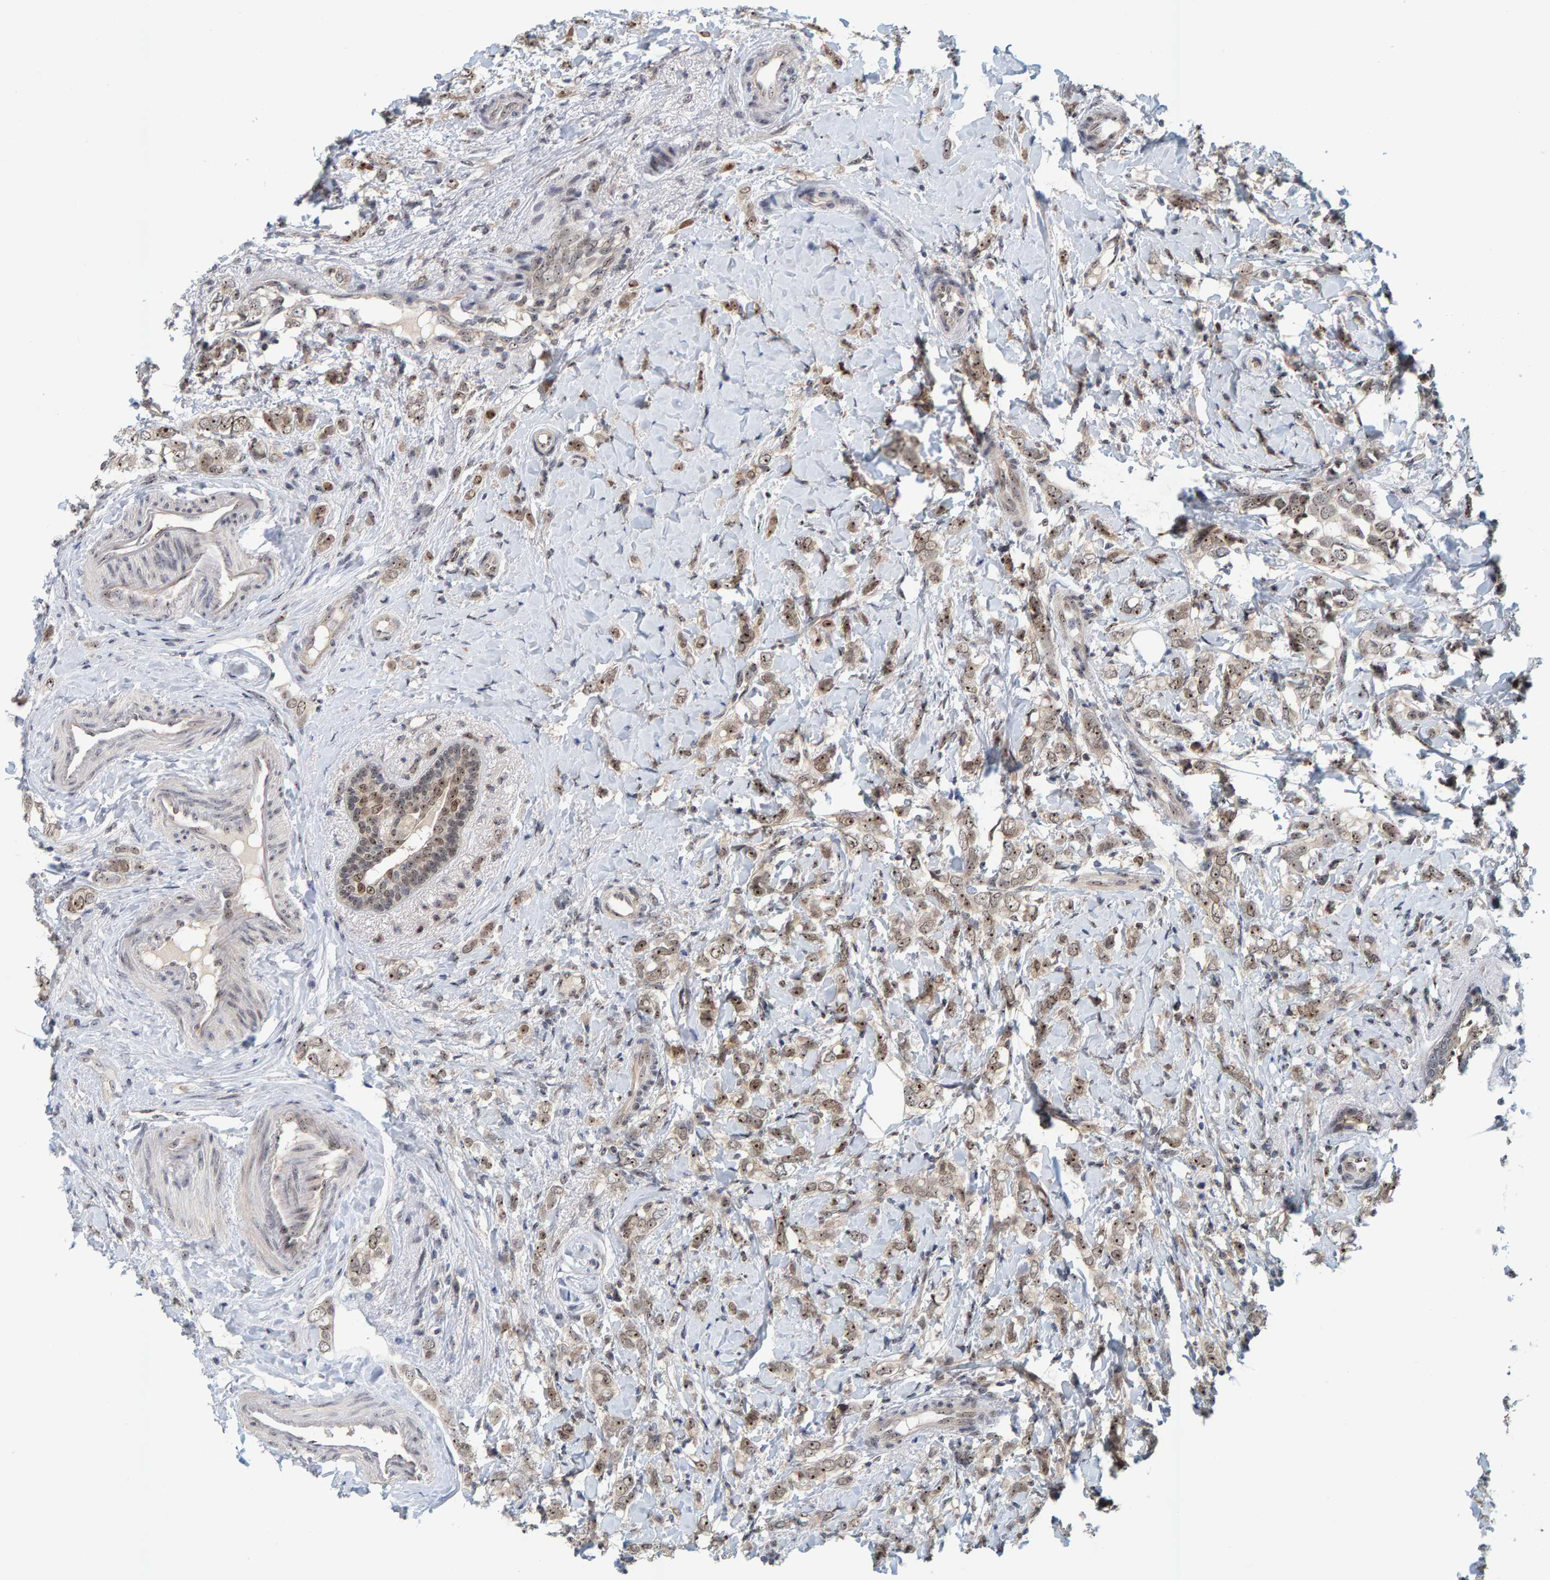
{"staining": {"intensity": "moderate", "quantity": ">75%", "location": "cytoplasmic/membranous,nuclear"}, "tissue": "breast cancer", "cell_type": "Tumor cells", "image_type": "cancer", "snomed": [{"axis": "morphology", "description": "Normal tissue, NOS"}, {"axis": "morphology", "description": "Lobular carcinoma"}, {"axis": "topography", "description": "Breast"}], "caption": "Protein expression analysis of human breast lobular carcinoma reveals moderate cytoplasmic/membranous and nuclear positivity in approximately >75% of tumor cells.", "gene": "POLR1E", "patient": {"sex": "female", "age": 47}}